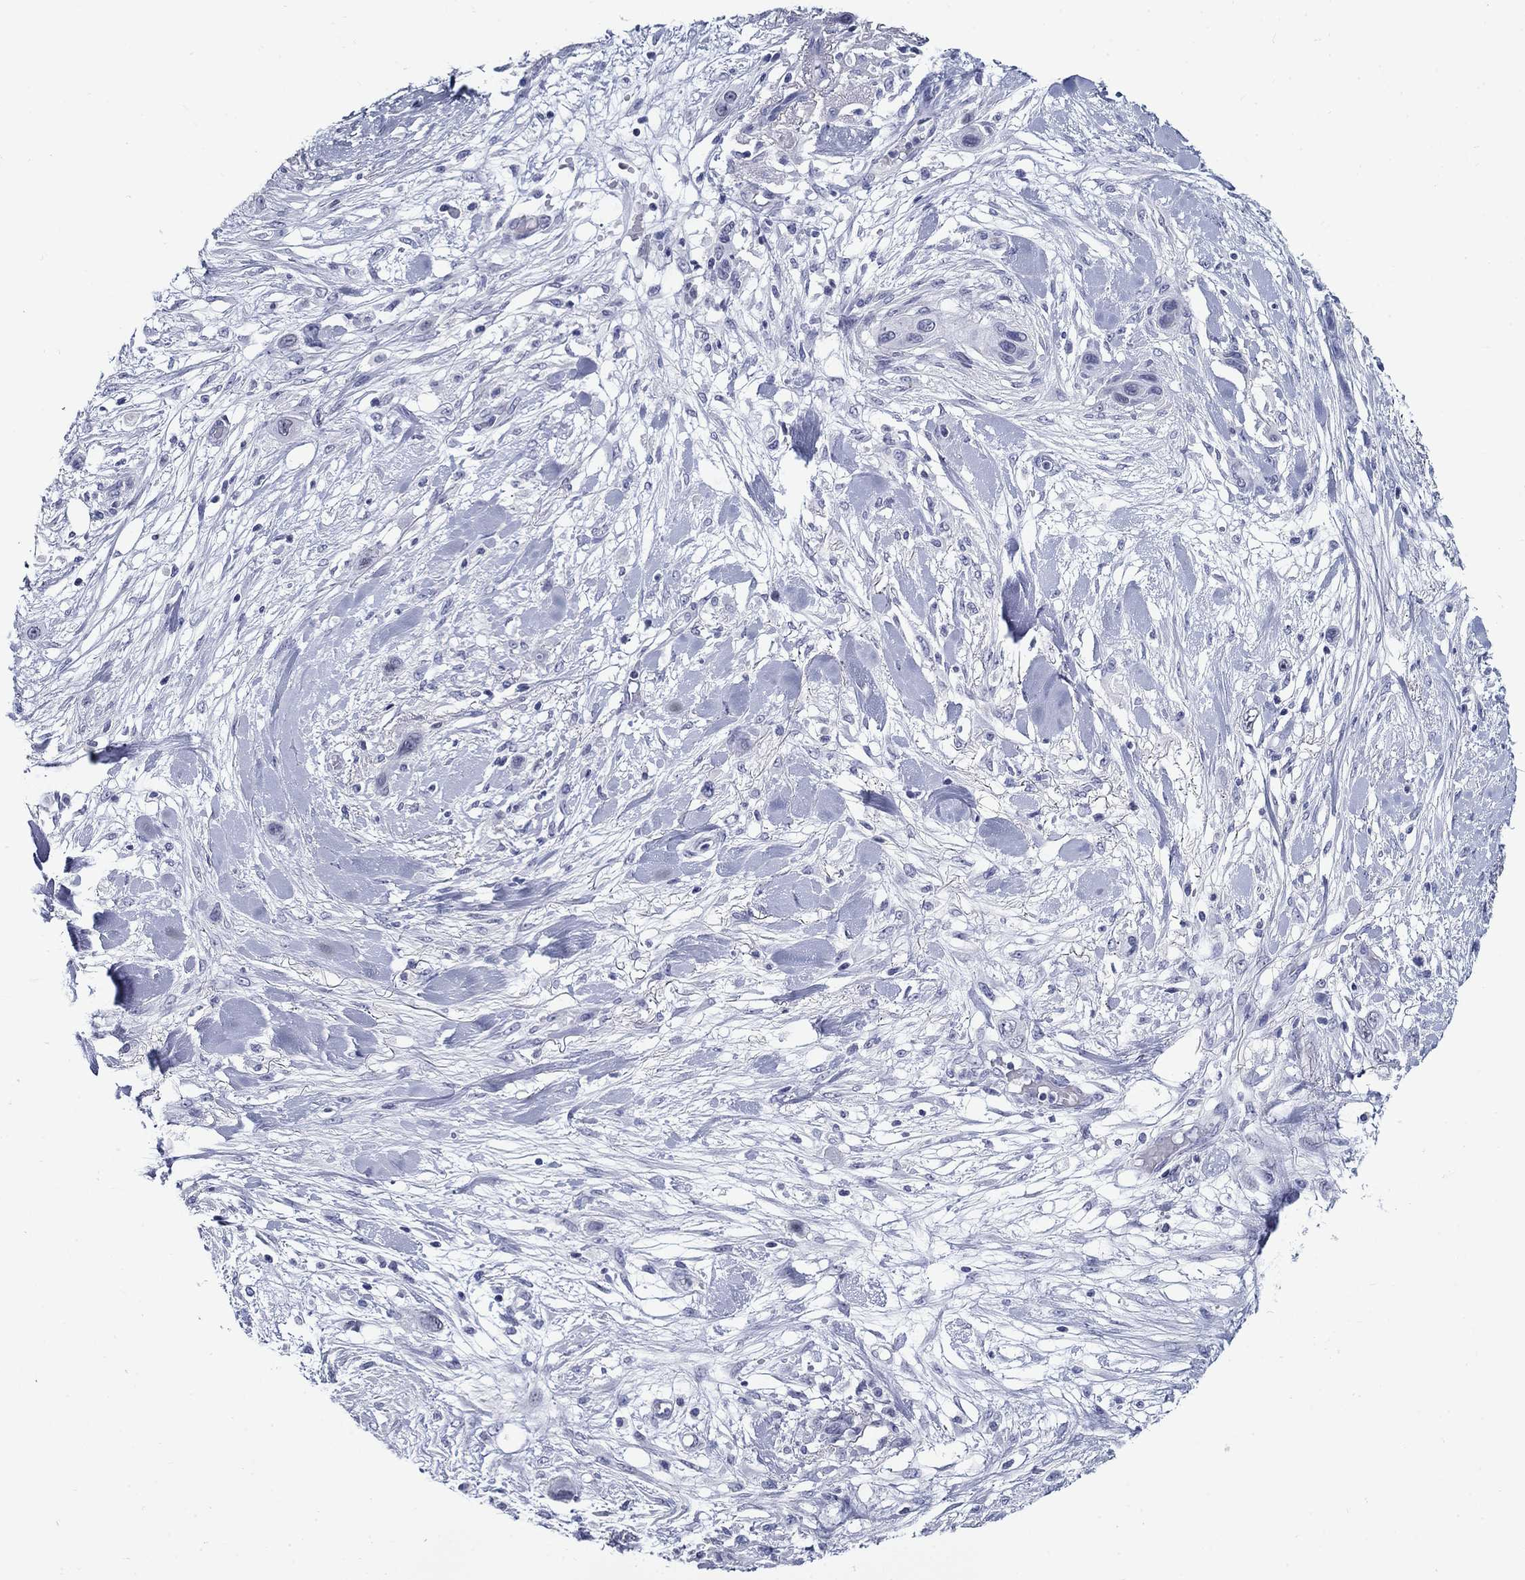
{"staining": {"intensity": "negative", "quantity": "none", "location": "none"}, "tissue": "skin cancer", "cell_type": "Tumor cells", "image_type": "cancer", "snomed": [{"axis": "morphology", "description": "Squamous cell carcinoma, NOS"}, {"axis": "topography", "description": "Skin"}], "caption": "Immunohistochemical staining of skin cancer displays no significant expression in tumor cells.", "gene": "C4orf19", "patient": {"sex": "male", "age": 79}}